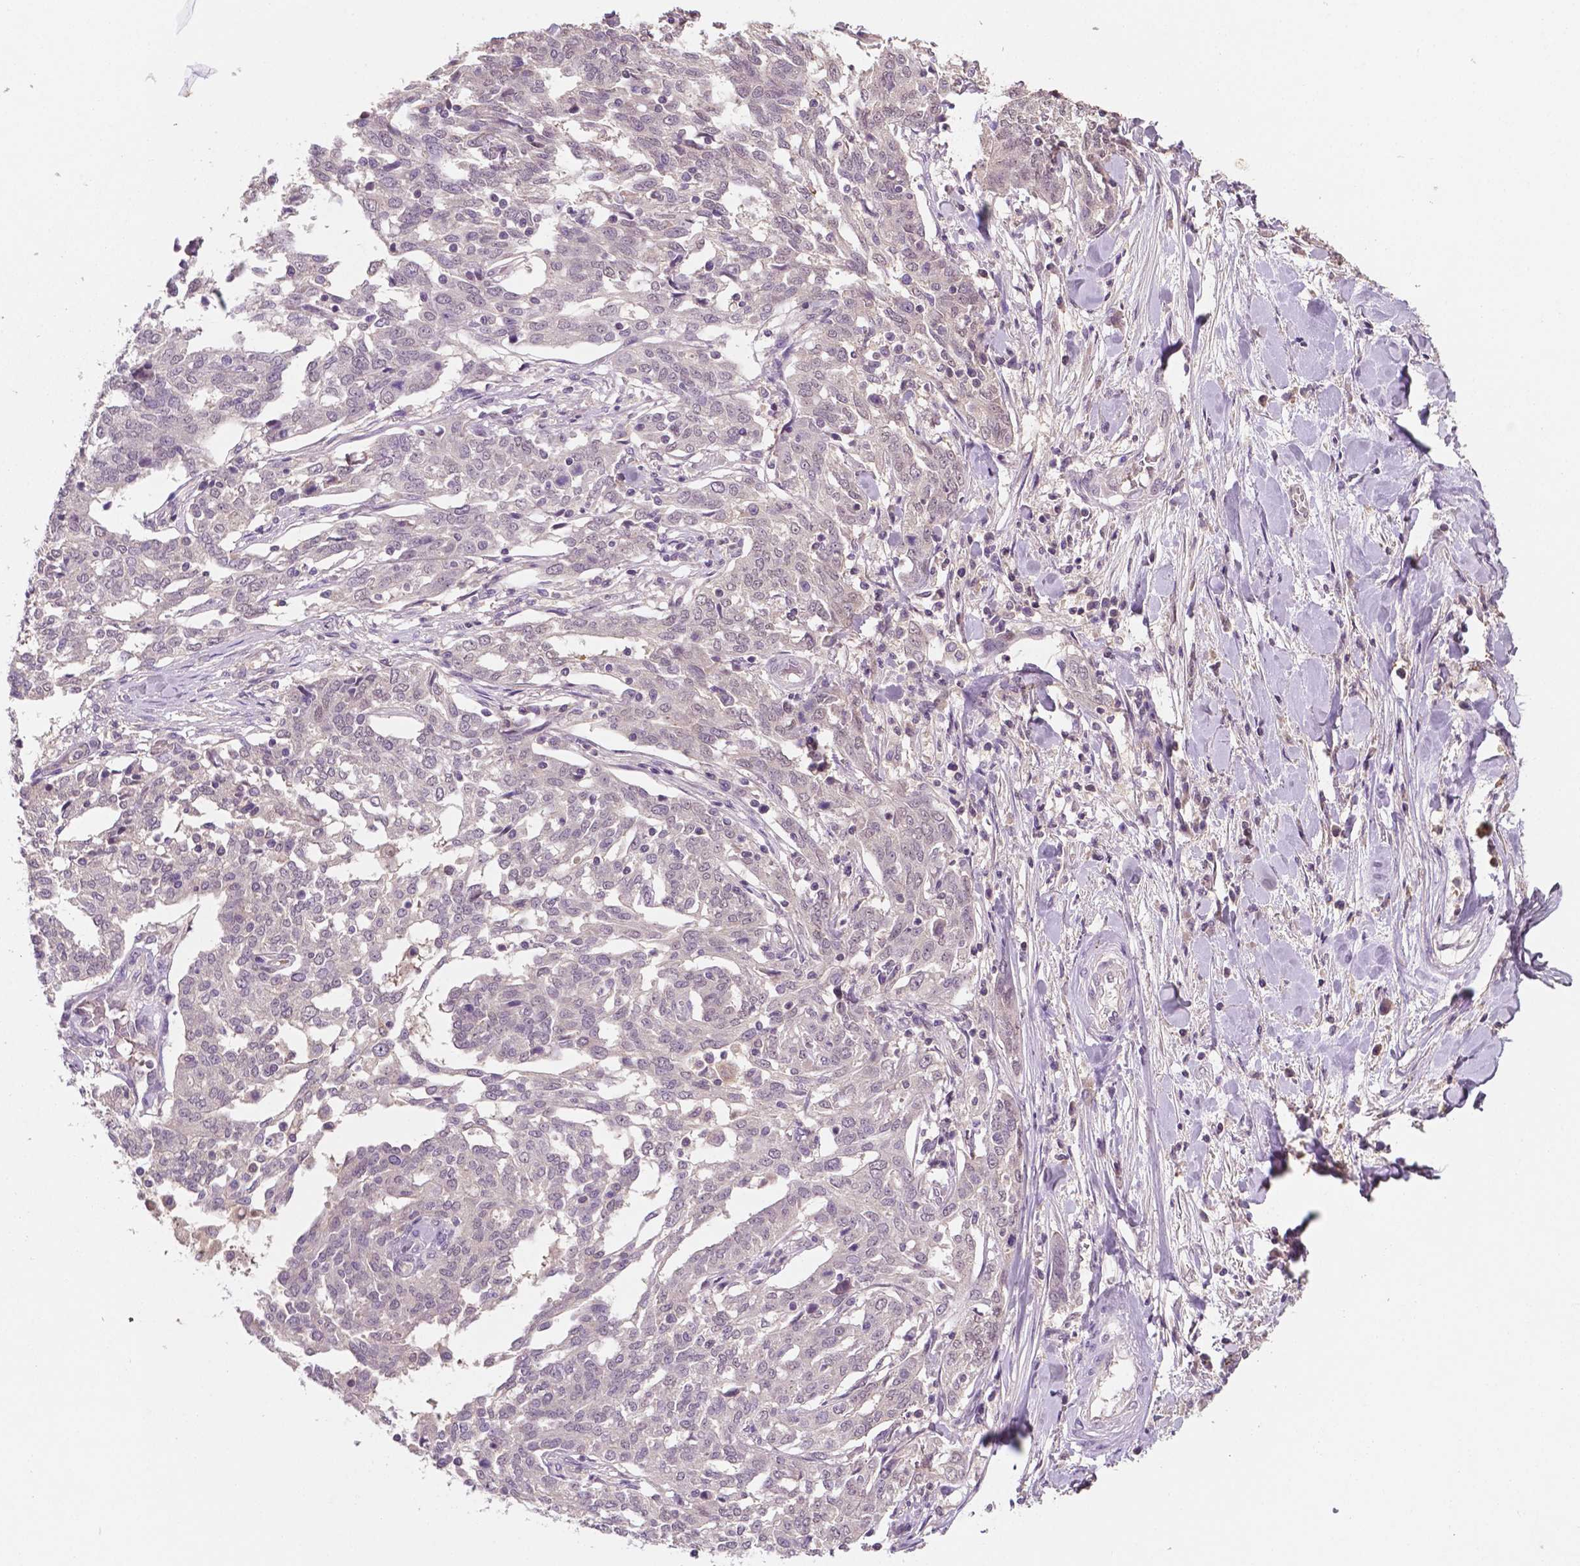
{"staining": {"intensity": "negative", "quantity": "none", "location": "none"}, "tissue": "ovarian cancer", "cell_type": "Tumor cells", "image_type": "cancer", "snomed": [{"axis": "morphology", "description": "Cystadenocarcinoma, serous, NOS"}, {"axis": "topography", "description": "Ovary"}], "caption": "Immunohistochemical staining of human ovarian serous cystadenocarcinoma shows no significant positivity in tumor cells.", "gene": "MROH6", "patient": {"sex": "female", "age": 67}}